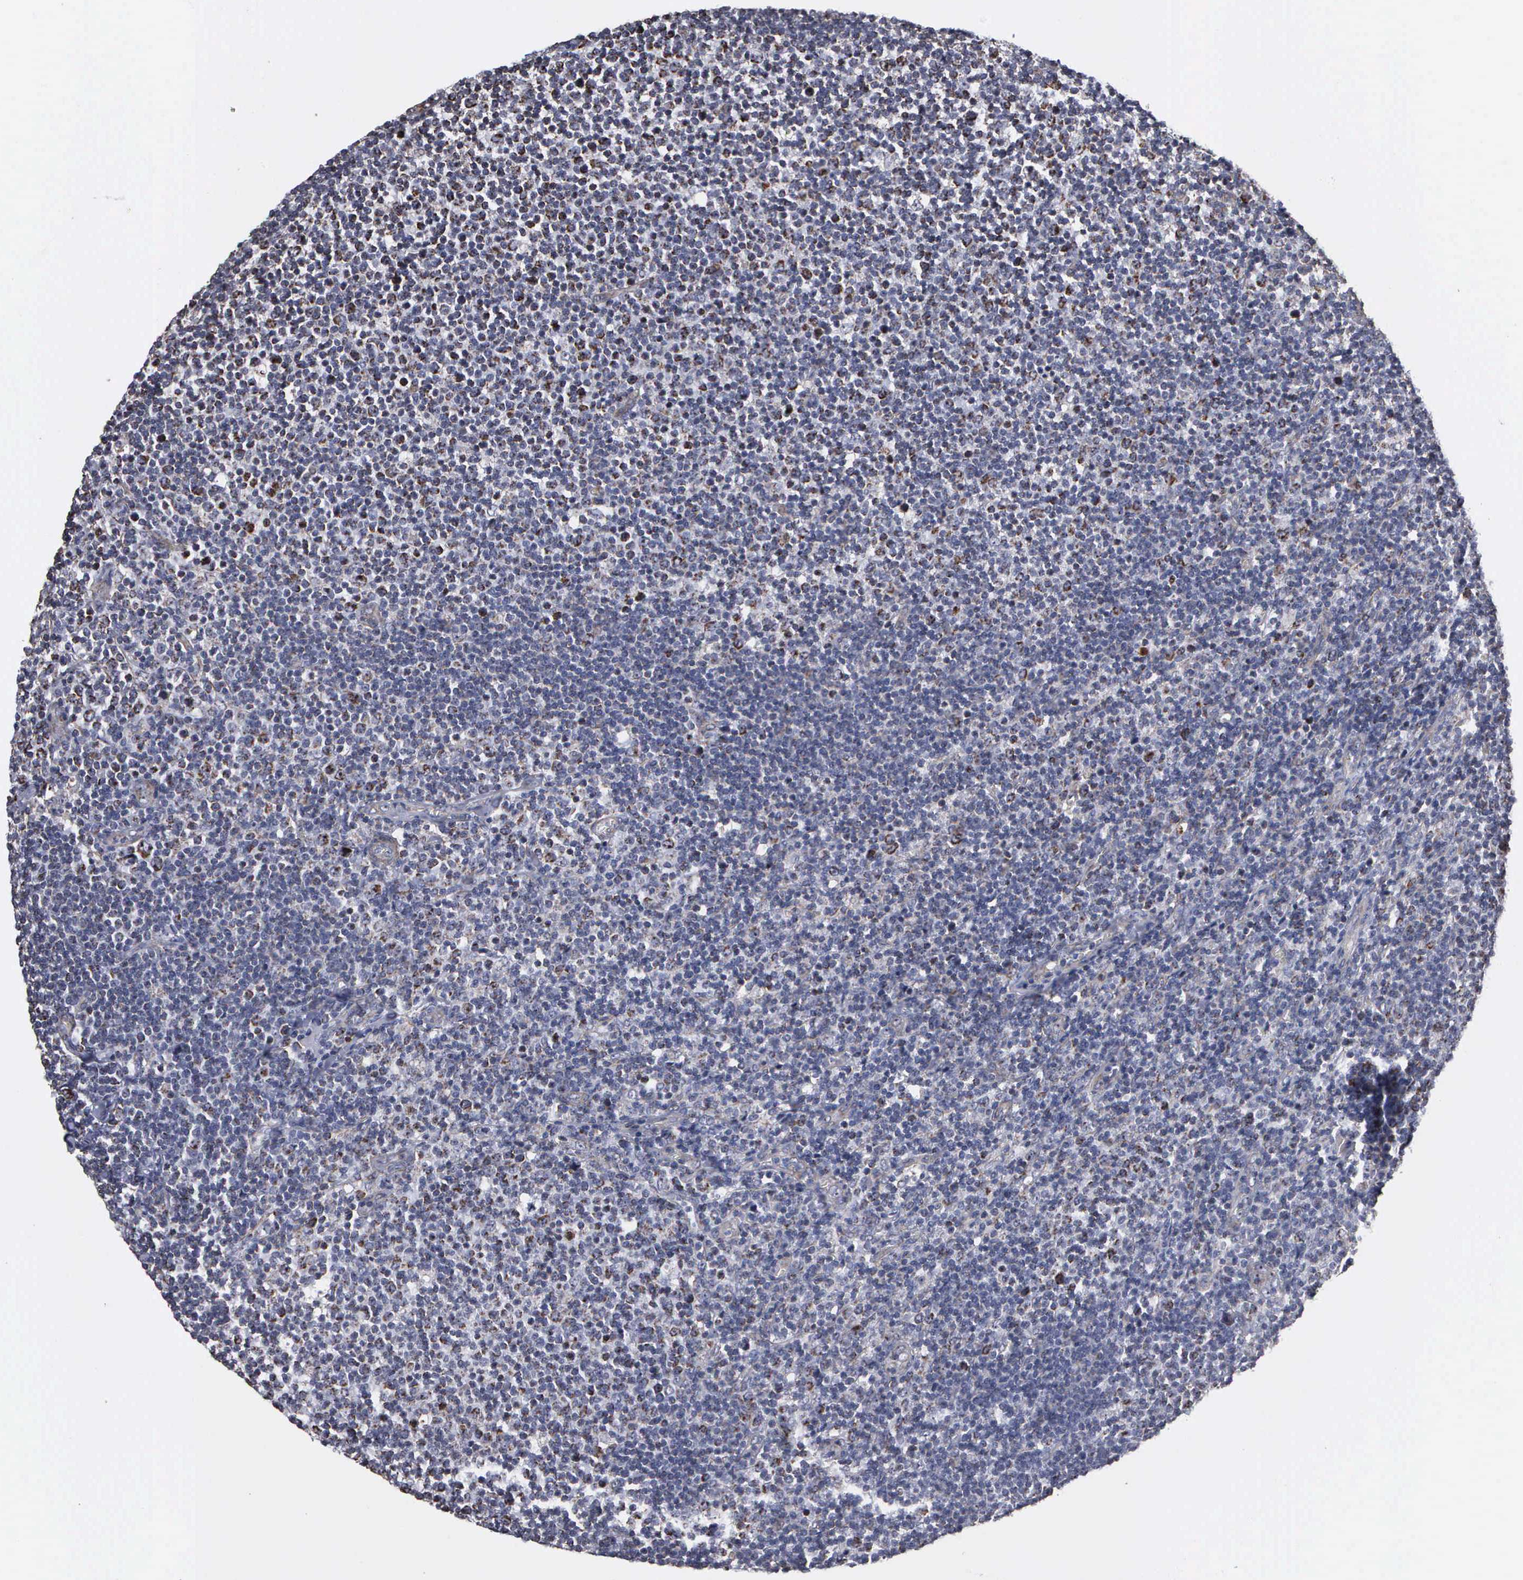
{"staining": {"intensity": "weak", "quantity": "<25%", "location": "cytoplasmic/membranous"}, "tissue": "lymphoma", "cell_type": "Tumor cells", "image_type": "cancer", "snomed": [{"axis": "morphology", "description": "Malignant lymphoma, non-Hodgkin's type, Low grade"}, {"axis": "topography", "description": "Lymph node"}], "caption": "High magnification brightfield microscopy of malignant lymphoma, non-Hodgkin's type (low-grade) stained with DAB (brown) and counterstained with hematoxylin (blue): tumor cells show no significant expression.", "gene": "NGDN", "patient": {"sex": "male", "age": 74}}